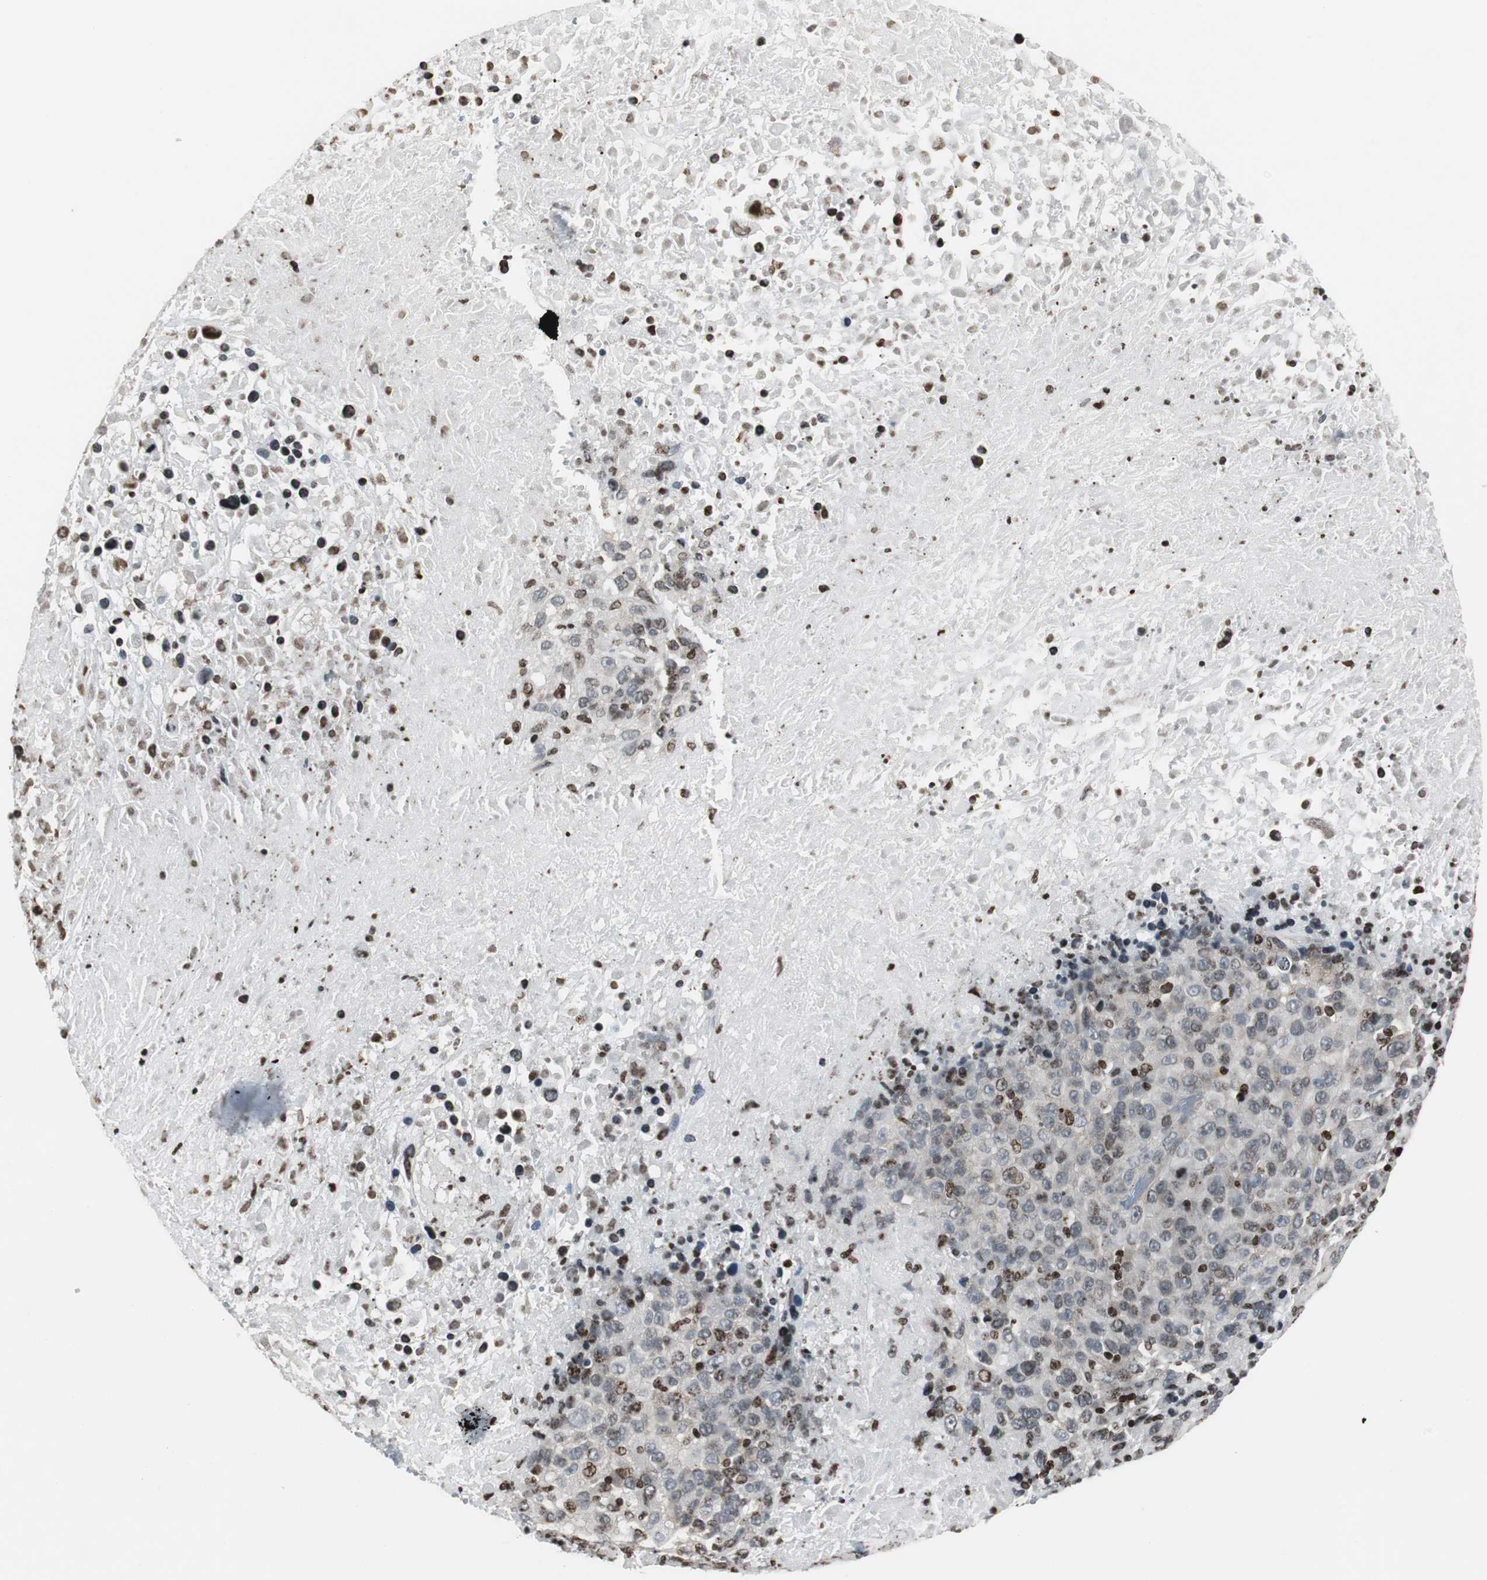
{"staining": {"intensity": "moderate", "quantity": "<25%", "location": "nuclear"}, "tissue": "melanoma", "cell_type": "Tumor cells", "image_type": "cancer", "snomed": [{"axis": "morphology", "description": "Malignant melanoma, Metastatic site"}, {"axis": "topography", "description": "Cerebral cortex"}], "caption": "DAB (3,3'-diaminobenzidine) immunohistochemical staining of human melanoma shows moderate nuclear protein expression in approximately <25% of tumor cells. Ihc stains the protein of interest in brown and the nuclei are stained blue.", "gene": "PAXIP1", "patient": {"sex": "female", "age": 52}}